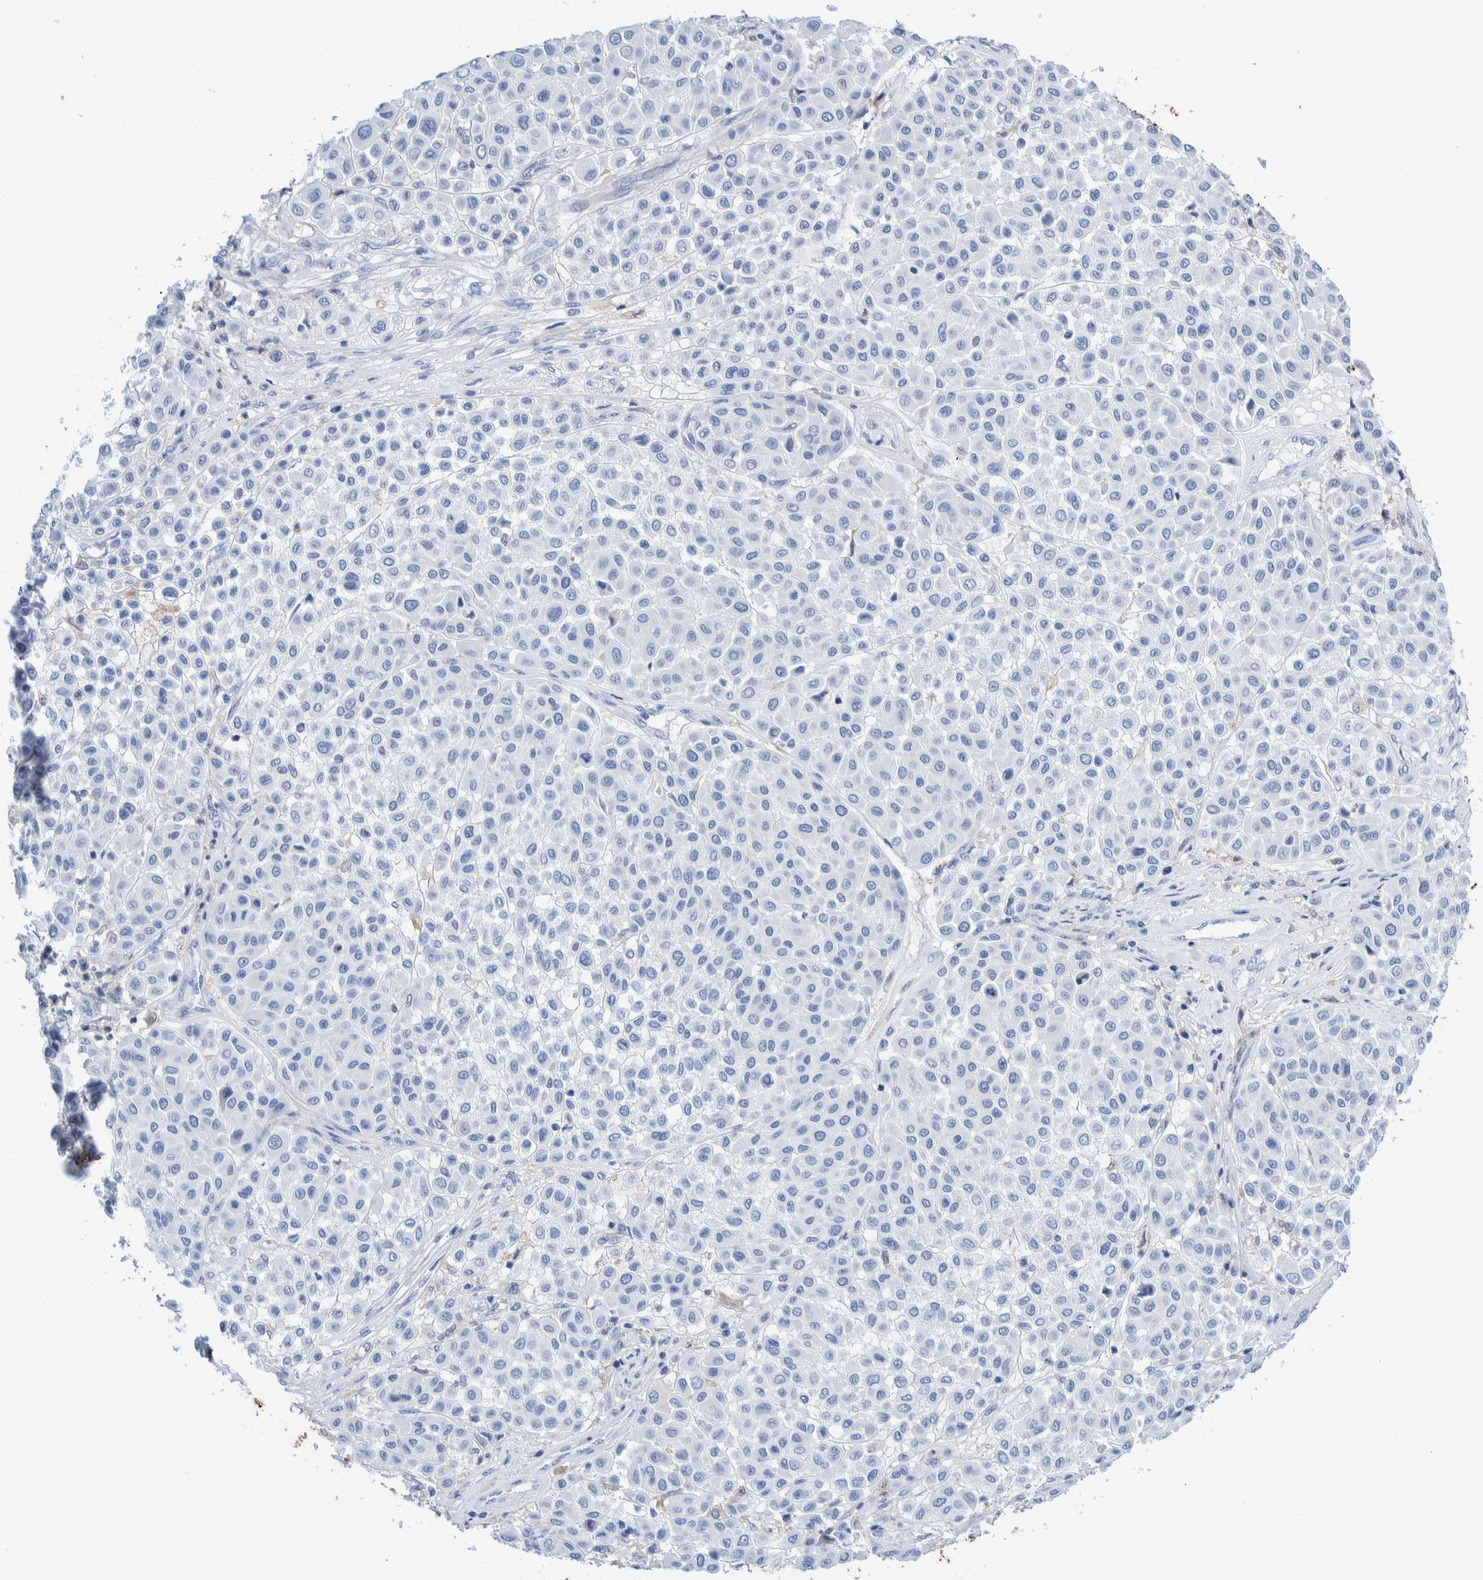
{"staining": {"intensity": "negative", "quantity": "none", "location": "none"}, "tissue": "melanoma", "cell_type": "Tumor cells", "image_type": "cancer", "snomed": [{"axis": "morphology", "description": "Malignant melanoma, Metastatic site"}, {"axis": "topography", "description": "Soft tissue"}], "caption": "Histopathology image shows no protein positivity in tumor cells of malignant melanoma (metastatic site) tissue.", "gene": "KRT14", "patient": {"sex": "male", "age": 41}}